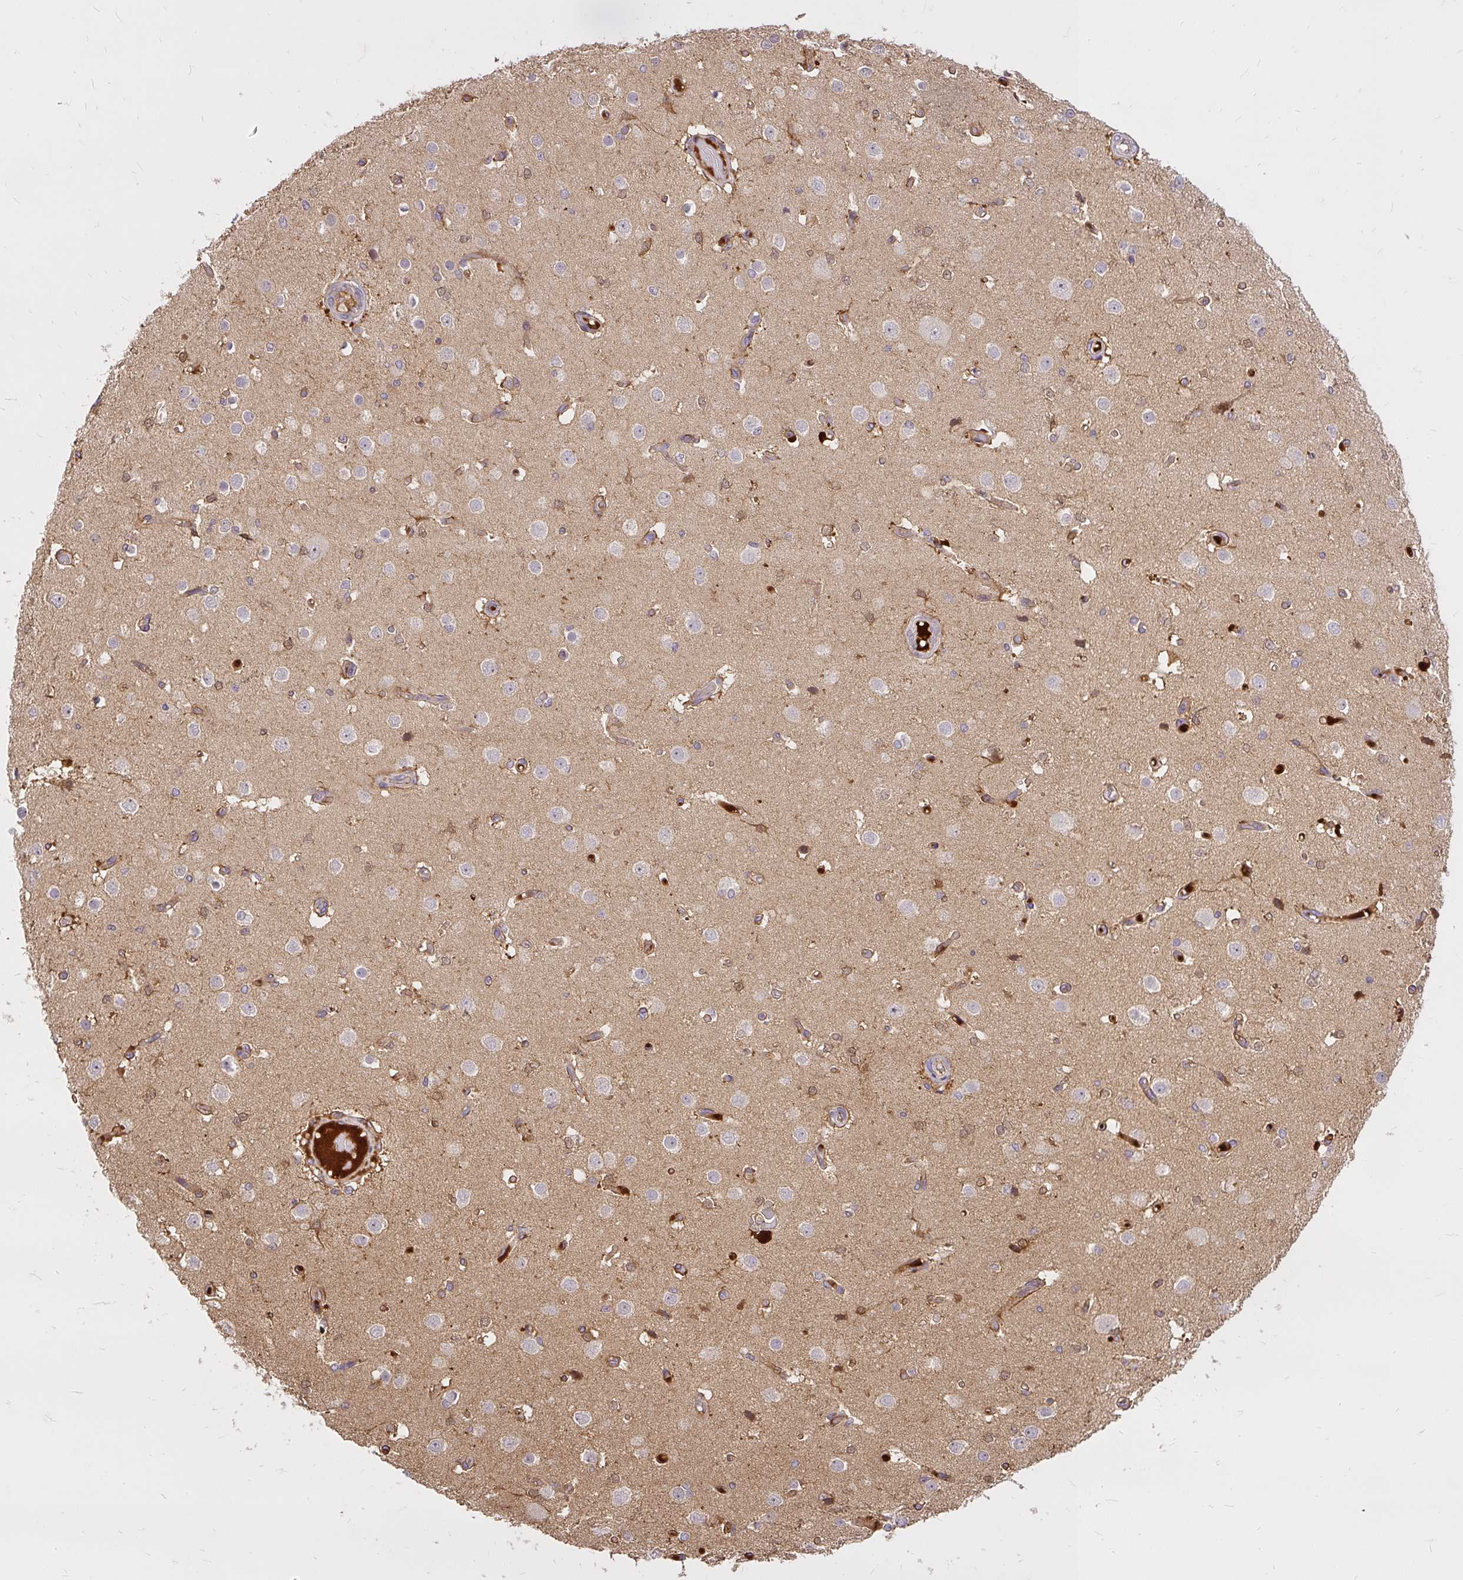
{"staining": {"intensity": "moderate", "quantity": ">75%", "location": "cytoplasmic/membranous"}, "tissue": "cerebral cortex", "cell_type": "Endothelial cells", "image_type": "normal", "snomed": [{"axis": "morphology", "description": "Normal tissue, NOS"}, {"axis": "morphology", "description": "Inflammation, NOS"}, {"axis": "topography", "description": "Cerebral cortex"}], "caption": "Protein staining by immunohistochemistry reveals moderate cytoplasmic/membranous staining in about >75% of endothelial cells in normal cerebral cortex.", "gene": "AP5S1", "patient": {"sex": "male", "age": 6}}